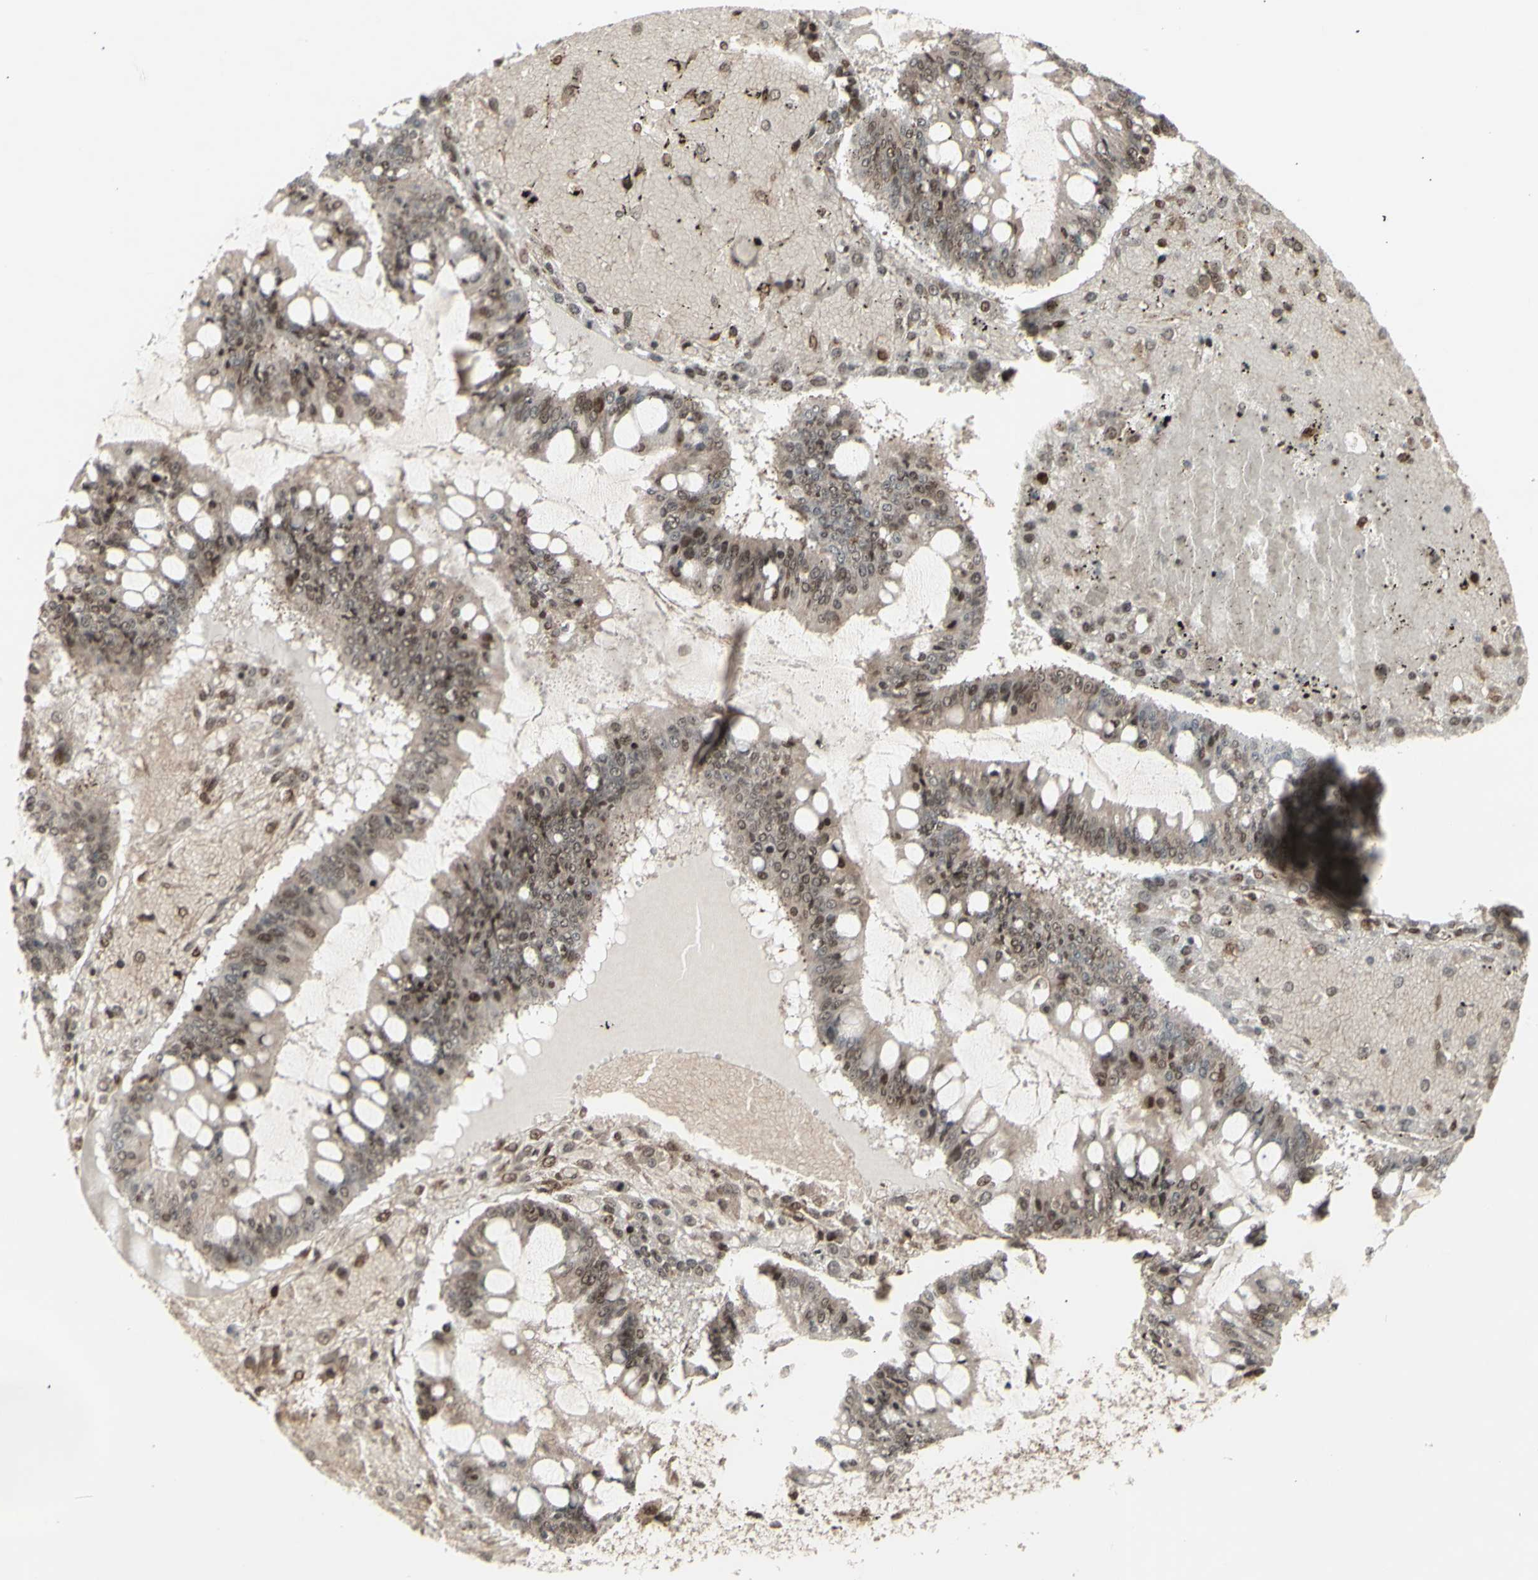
{"staining": {"intensity": "moderate", "quantity": "25%-75%", "location": "cytoplasmic/membranous,nuclear"}, "tissue": "ovarian cancer", "cell_type": "Tumor cells", "image_type": "cancer", "snomed": [{"axis": "morphology", "description": "Cystadenocarcinoma, mucinous, NOS"}, {"axis": "topography", "description": "Ovary"}], "caption": "Immunohistochemical staining of human ovarian cancer exhibits medium levels of moderate cytoplasmic/membranous and nuclear staining in approximately 25%-75% of tumor cells. (IHC, brightfield microscopy, high magnification).", "gene": "CBX1", "patient": {"sex": "female", "age": 73}}